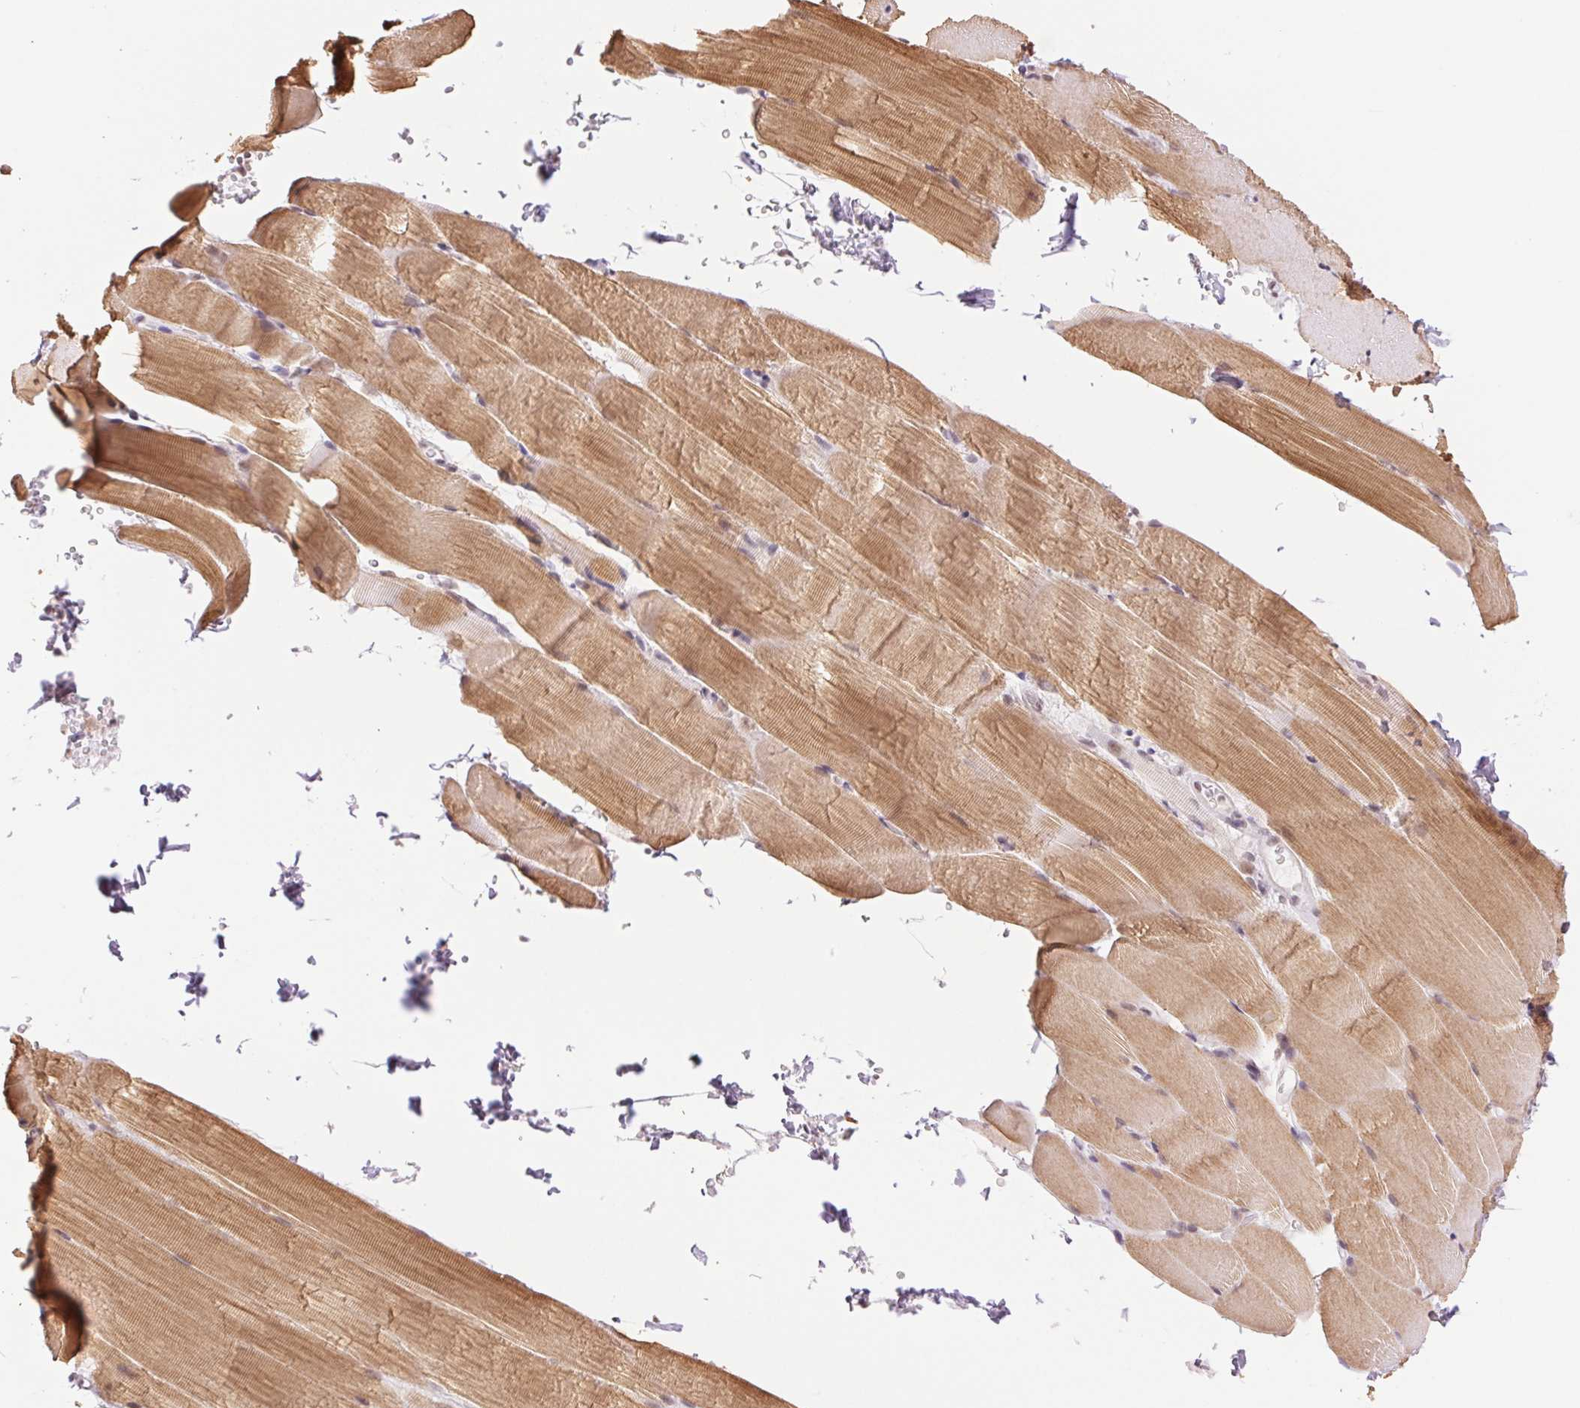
{"staining": {"intensity": "moderate", "quantity": "25%-75%", "location": "cytoplasmic/membranous"}, "tissue": "skeletal muscle", "cell_type": "Myocytes", "image_type": "normal", "snomed": [{"axis": "morphology", "description": "Normal tissue, NOS"}, {"axis": "topography", "description": "Skeletal muscle"}], "caption": "This histopathology image exhibits immunohistochemistry (IHC) staining of normal human skeletal muscle, with medium moderate cytoplasmic/membranous expression in approximately 25%-75% of myocytes.", "gene": "RPRD1B", "patient": {"sex": "female", "age": 37}}